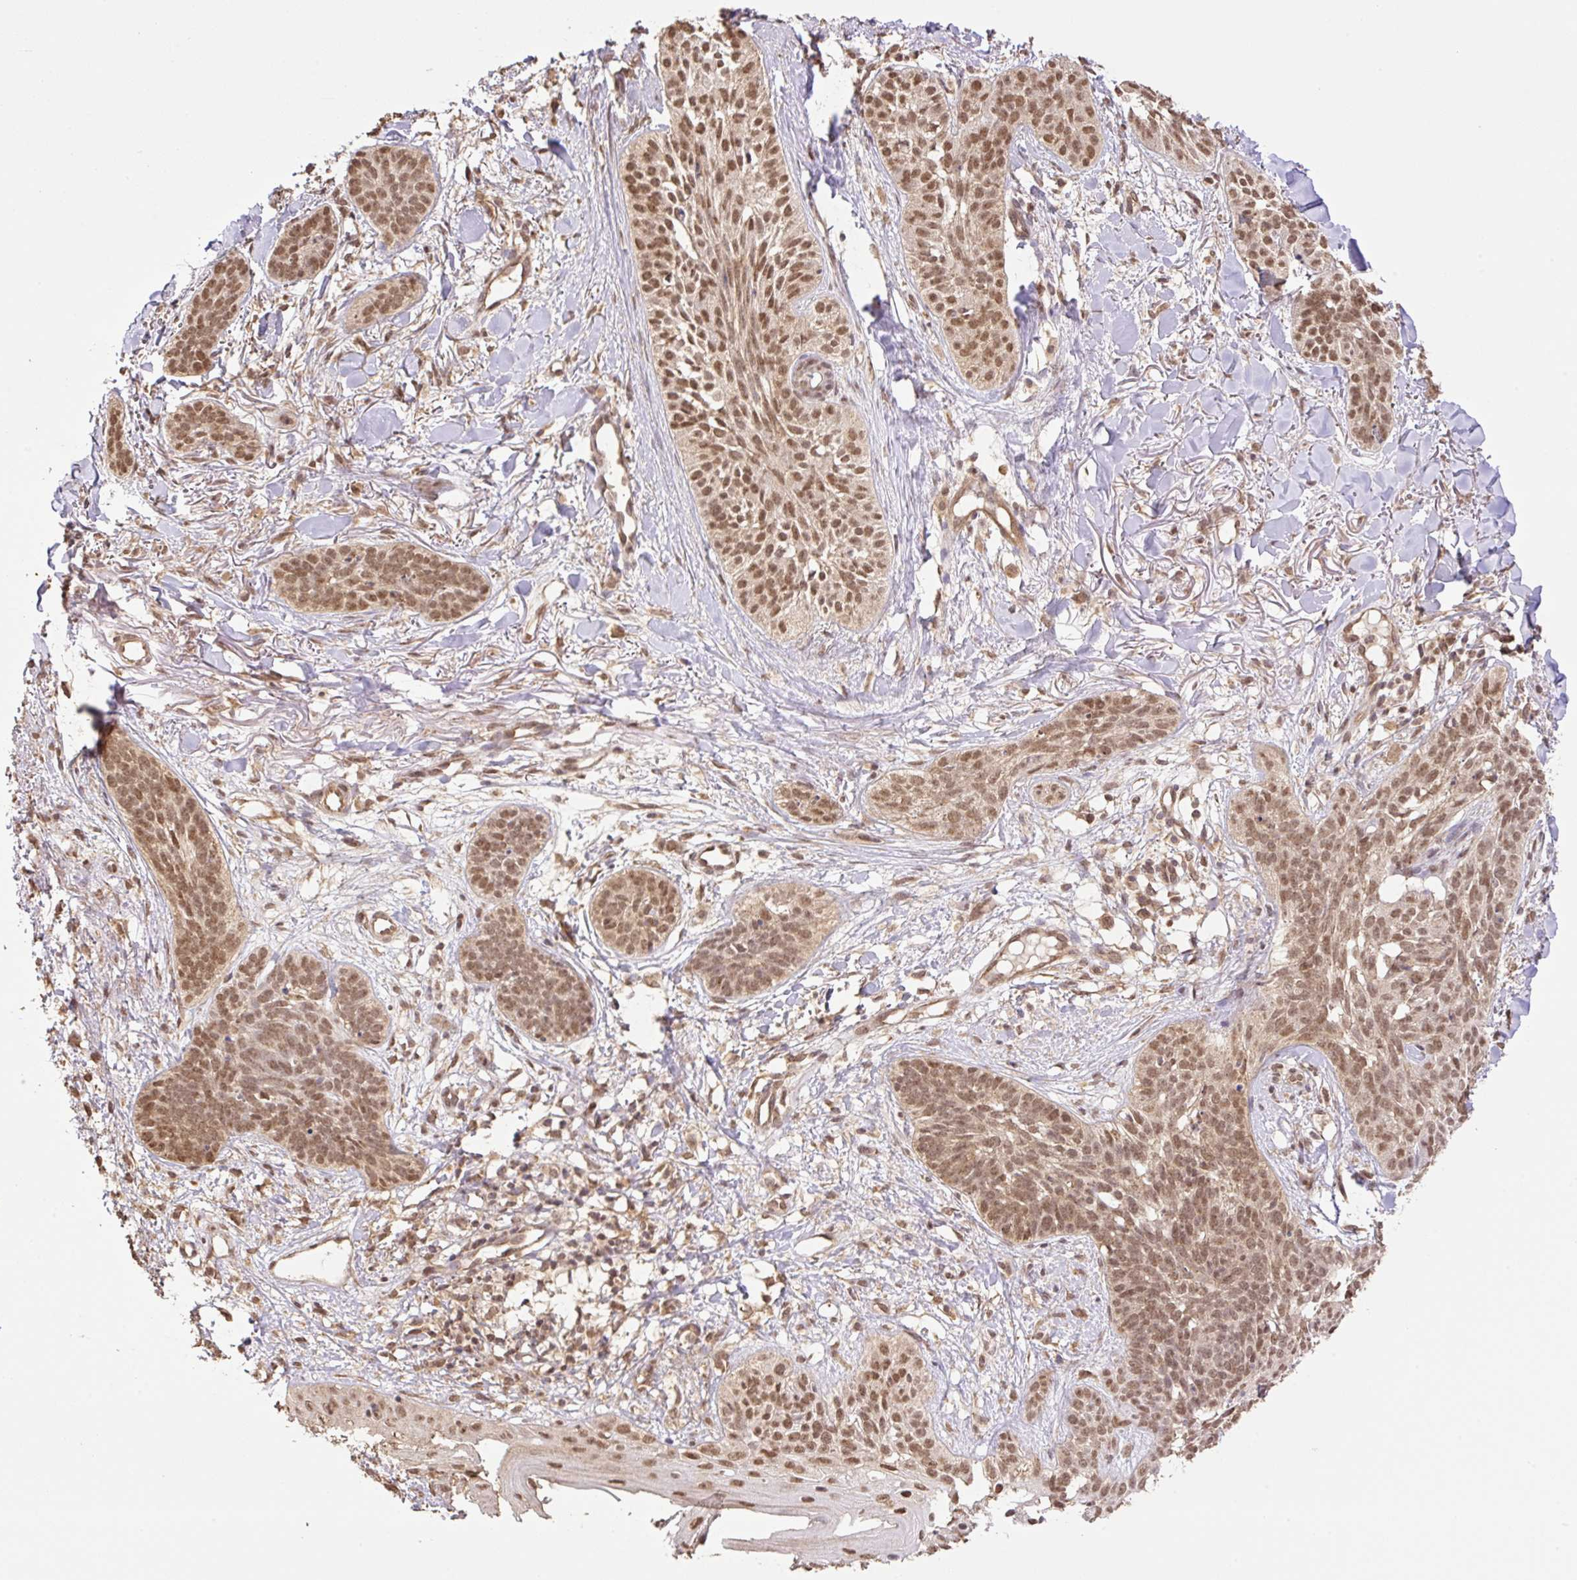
{"staining": {"intensity": "moderate", "quantity": ">75%", "location": "nuclear"}, "tissue": "skin cancer", "cell_type": "Tumor cells", "image_type": "cancer", "snomed": [{"axis": "morphology", "description": "Basal cell carcinoma"}, {"axis": "topography", "description": "Skin"}], "caption": "Protein expression analysis of skin cancer exhibits moderate nuclear staining in approximately >75% of tumor cells.", "gene": "VPS25", "patient": {"sex": "male", "age": 52}}